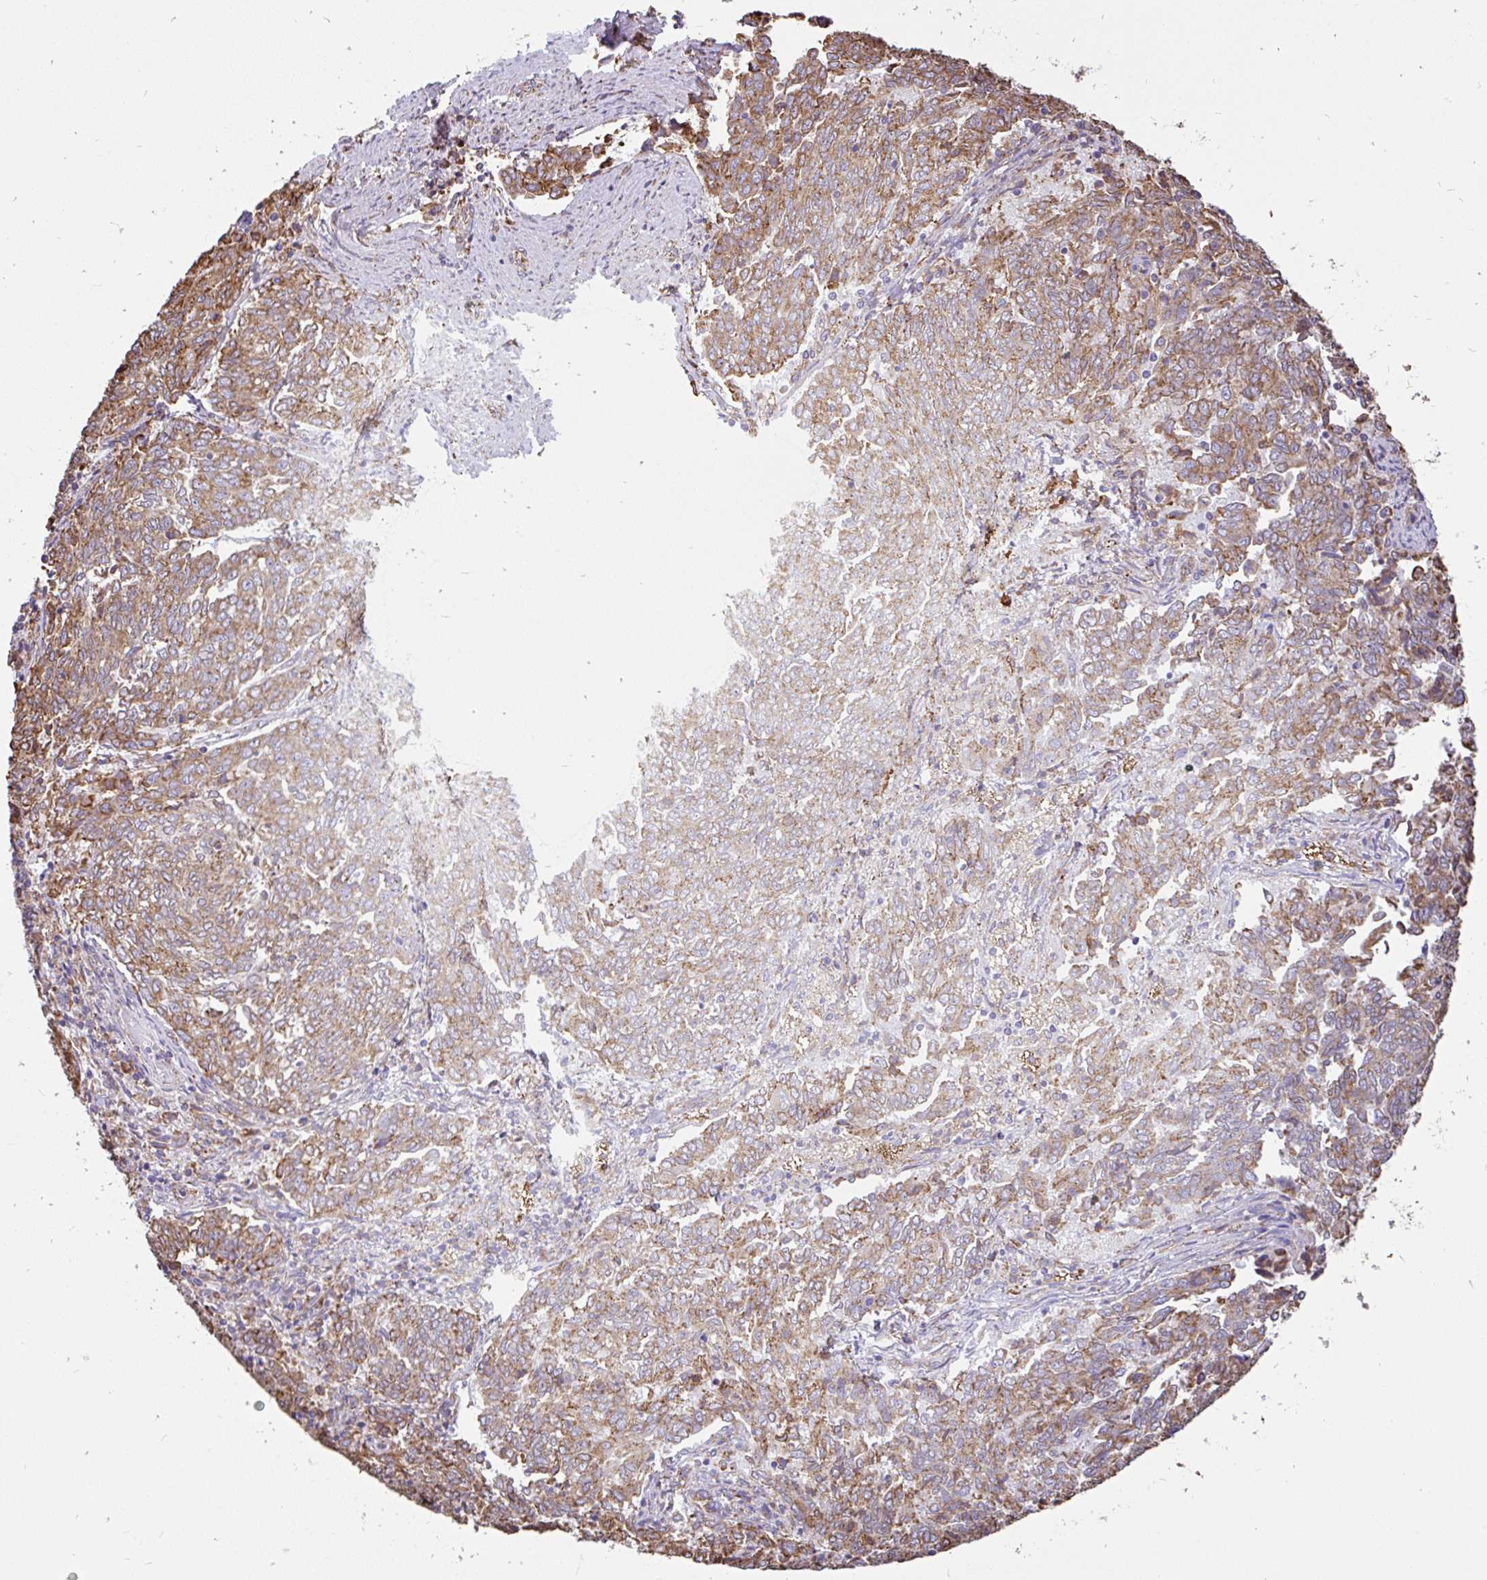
{"staining": {"intensity": "moderate", "quantity": ">75%", "location": "cytoplasmic/membranous"}, "tissue": "endometrial cancer", "cell_type": "Tumor cells", "image_type": "cancer", "snomed": [{"axis": "morphology", "description": "Adenocarcinoma, NOS"}, {"axis": "topography", "description": "Endometrium"}], "caption": "The micrograph demonstrates a brown stain indicating the presence of a protein in the cytoplasmic/membranous of tumor cells in adenocarcinoma (endometrial).", "gene": "EML5", "patient": {"sex": "female", "age": 80}}